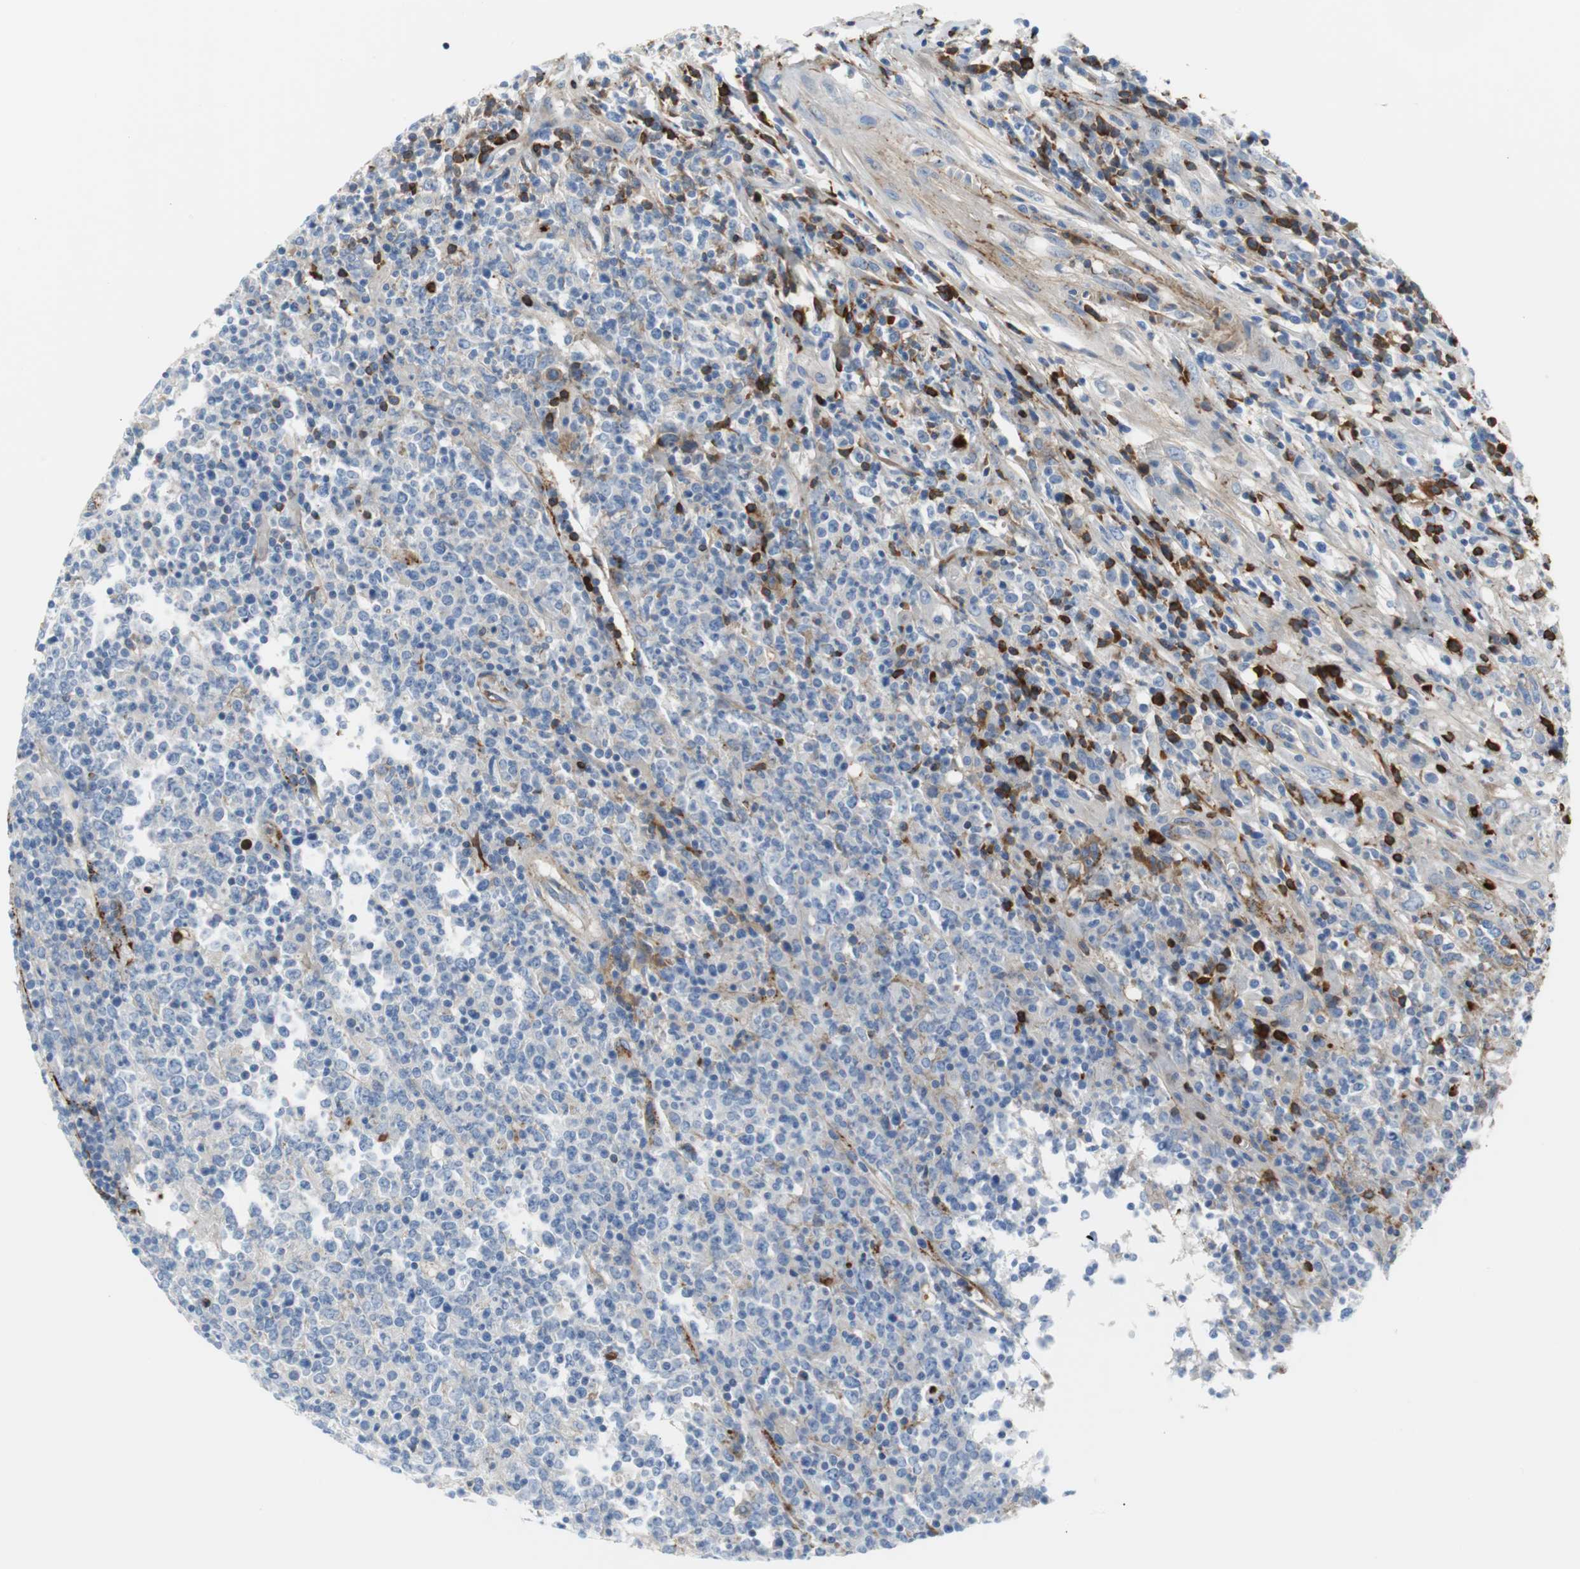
{"staining": {"intensity": "strong", "quantity": "<25%", "location": "cytoplasmic/membranous"}, "tissue": "lymphoma", "cell_type": "Tumor cells", "image_type": "cancer", "snomed": [{"axis": "morphology", "description": "Malignant lymphoma, non-Hodgkin's type, High grade"}, {"axis": "topography", "description": "Lymph node"}], "caption": "Immunohistochemistry (DAB) staining of human malignant lymphoma, non-Hodgkin's type (high-grade) demonstrates strong cytoplasmic/membranous protein positivity in about <25% of tumor cells.", "gene": "APCS", "patient": {"sex": "female", "age": 84}}